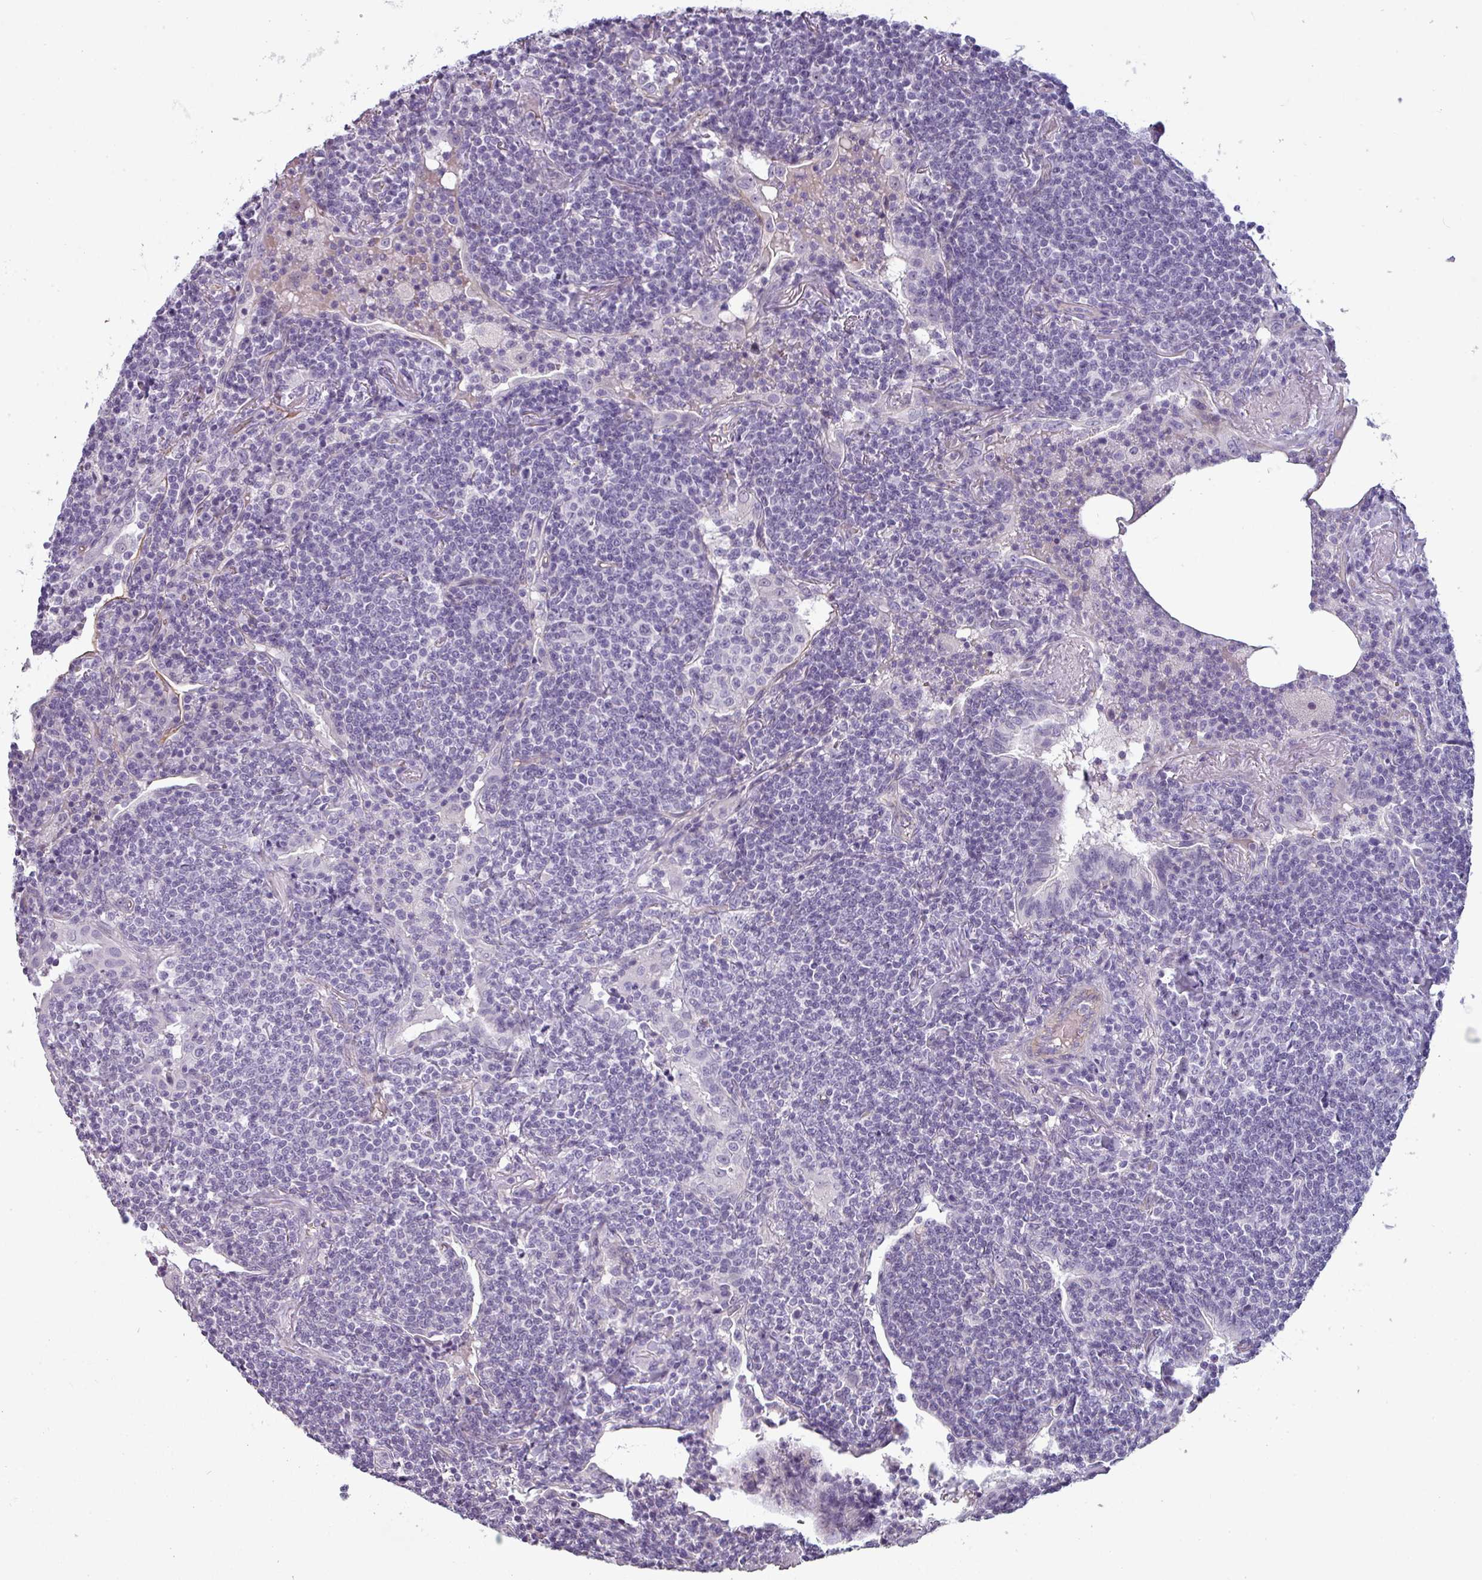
{"staining": {"intensity": "negative", "quantity": "none", "location": "none"}, "tissue": "lymphoma", "cell_type": "Tumor cells", "image_type": "cancer", "snomed": [{"axis": "morphology", "description": "Malignant lymphoma, non-Hodgkin's type, Low grade"}, {"axis": "topography", "description": "Lung"}], "caption": "The immunohistochemistry histopathology image has no significant expression in tumor cells of malignant lymphoma, non-Hodgkin's type (low-grade) tissue.", "gene": "AREL1", "patient": {"sex": "female", "age": 71}}